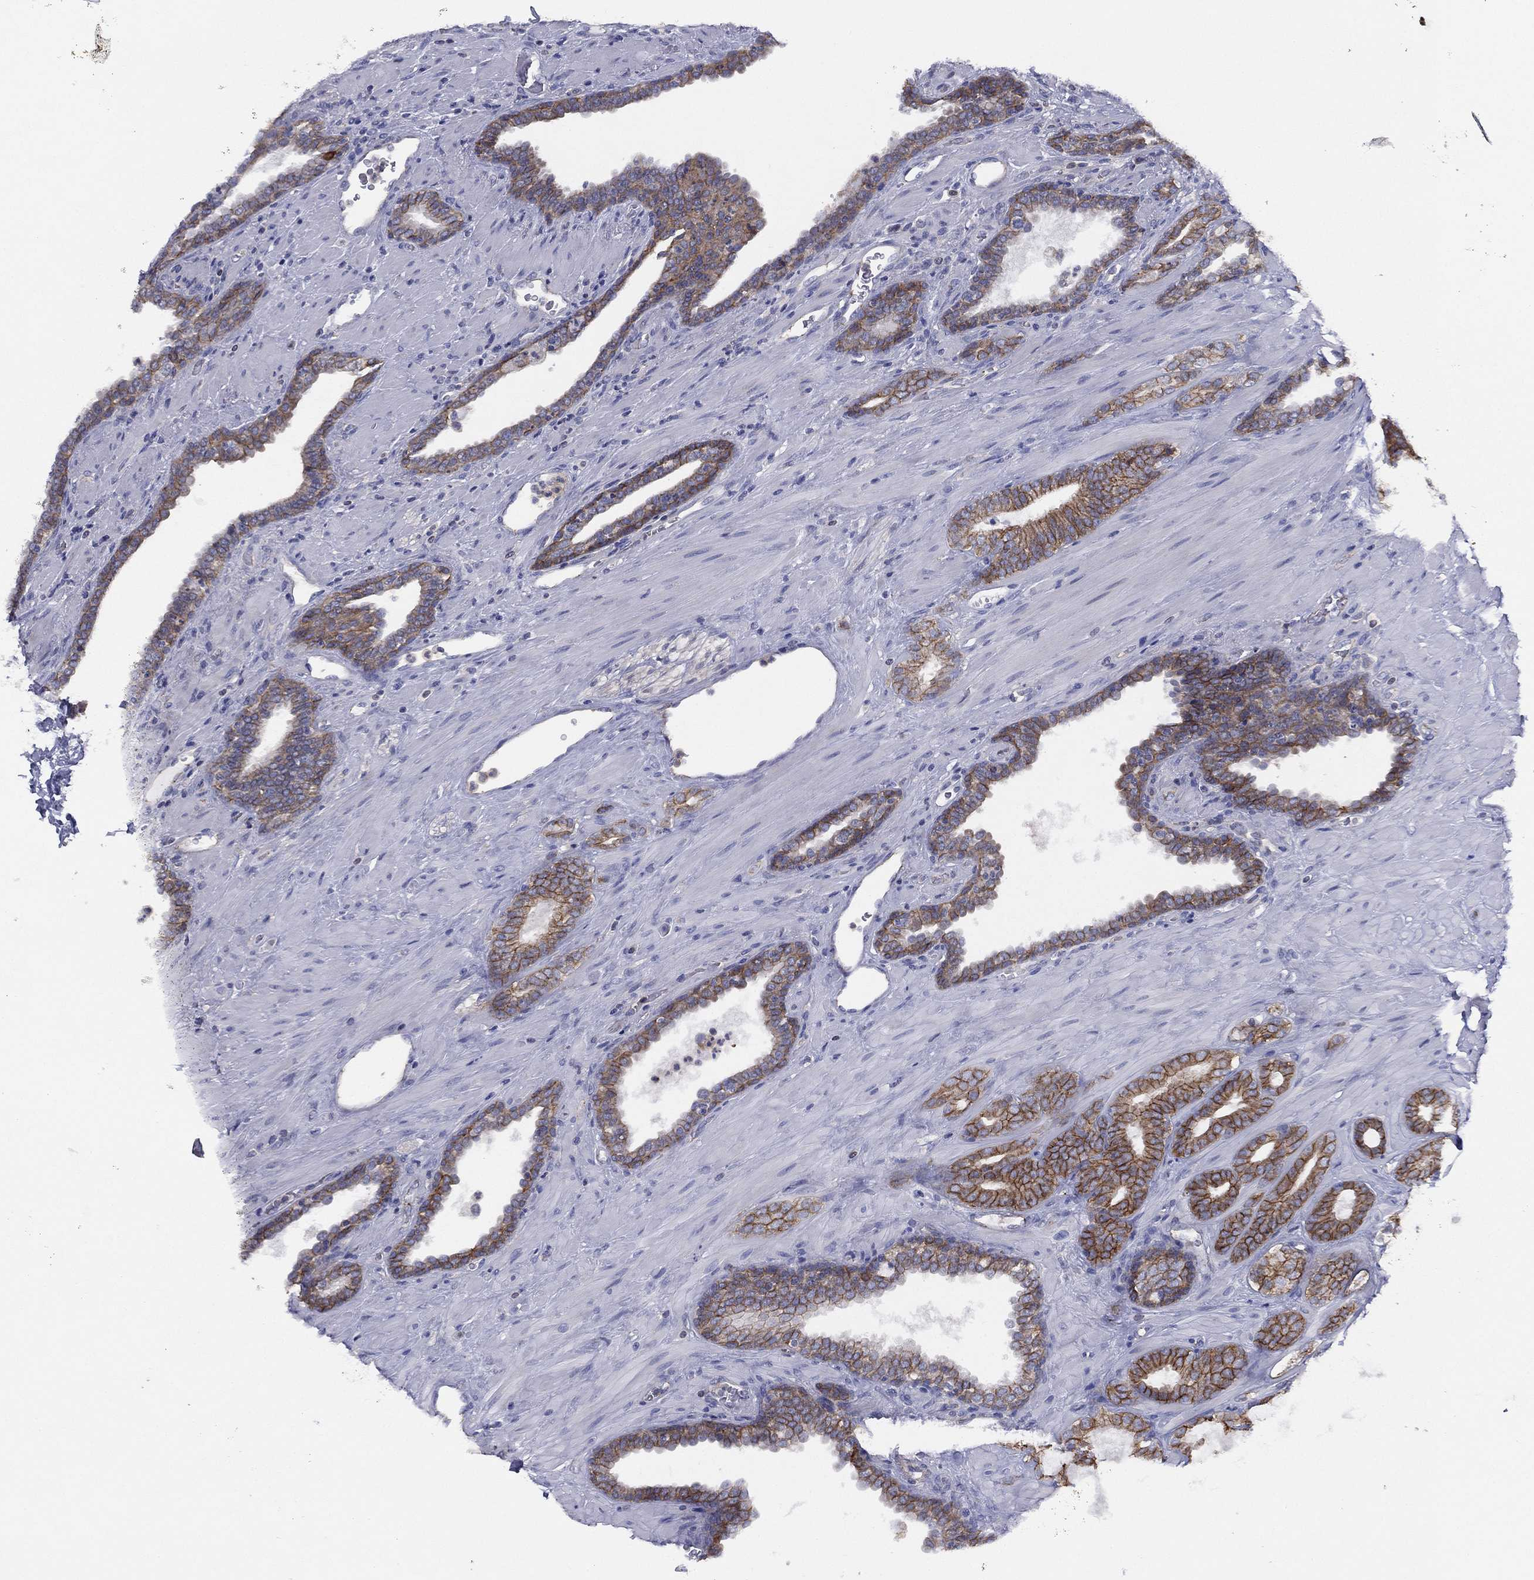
{"staining": {"intensity": "strong", "quantity": "25%-75%", "location": "cytoplasmic/membranous"}, "tissue": "prostate cancer", "cell_type": "Tumor cells", "image_type": "cancer", "snomed": [{"axis": "morphology", "description": "Adenocarcinoma, Low grade"}, {"axis": "topography", "description": "Prostate"}], "caption": "Low-grade adenocarcinoma (prostate) stained for a protein reveals strong cytoplasmic/membranous positivity in tumor cells.", "gene": "ZNF223", "patient": {"sex": "male", "age": 61}}